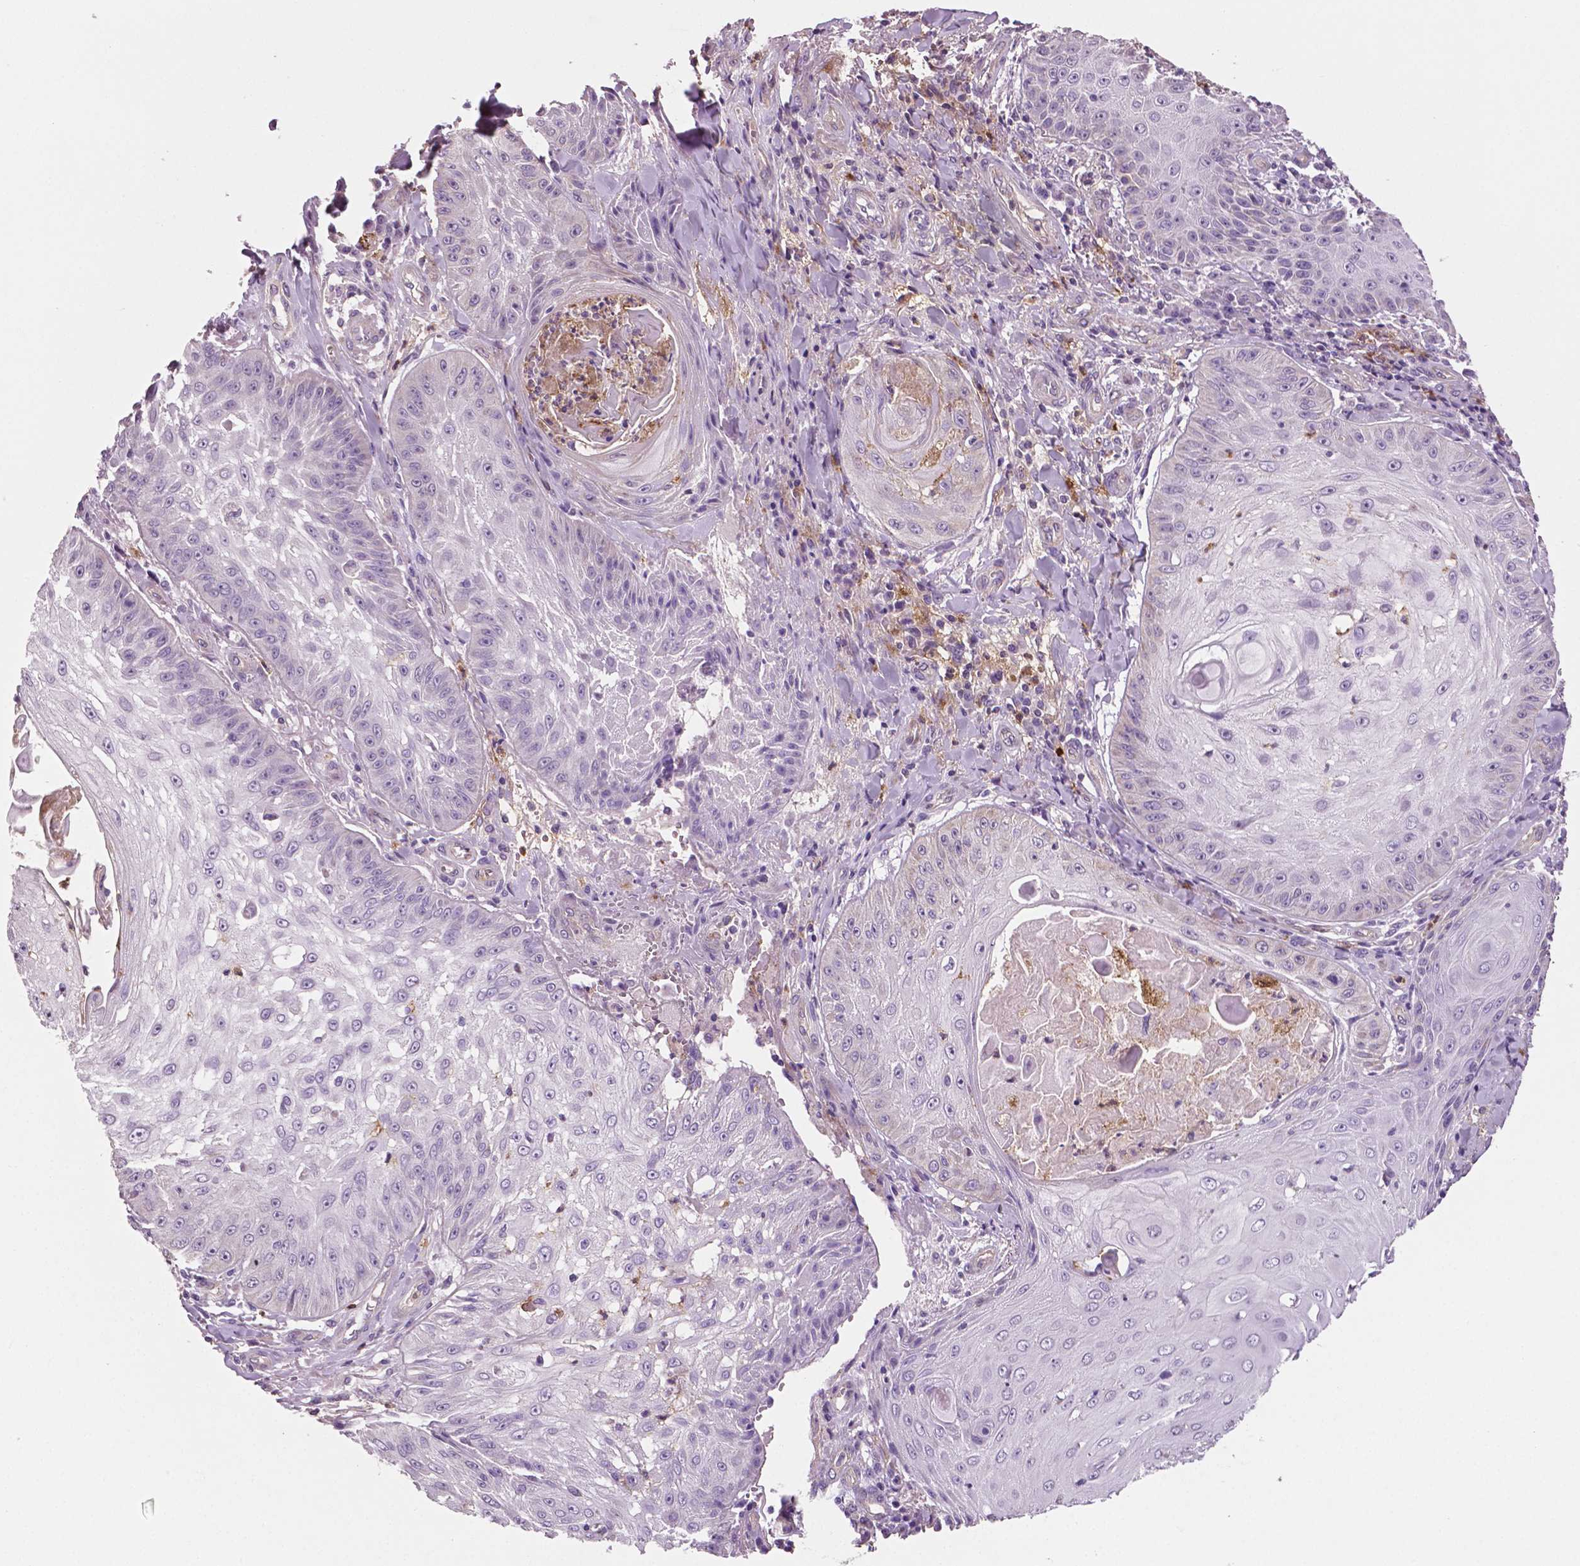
{"staining": {"intensity": "negative", "quantity": "none", "location": "none"}, "tissue": "skin cancer", "cell_type": "Tumor cells", "image_type": "cancer", "snomed": [{"axis": "morphology", "description": "Squamous cell carcinoma, NOS"}, {"axis": "topography", "description": "Skin"}], "caption": "Immunohistochemistry (IHC) image of skin squamous cell carcinoma stained for a protein (brown), which reveals no positivity in tumor cells.", "gene": "PTX3", "patient": {"sex": "male", "age": 70}}